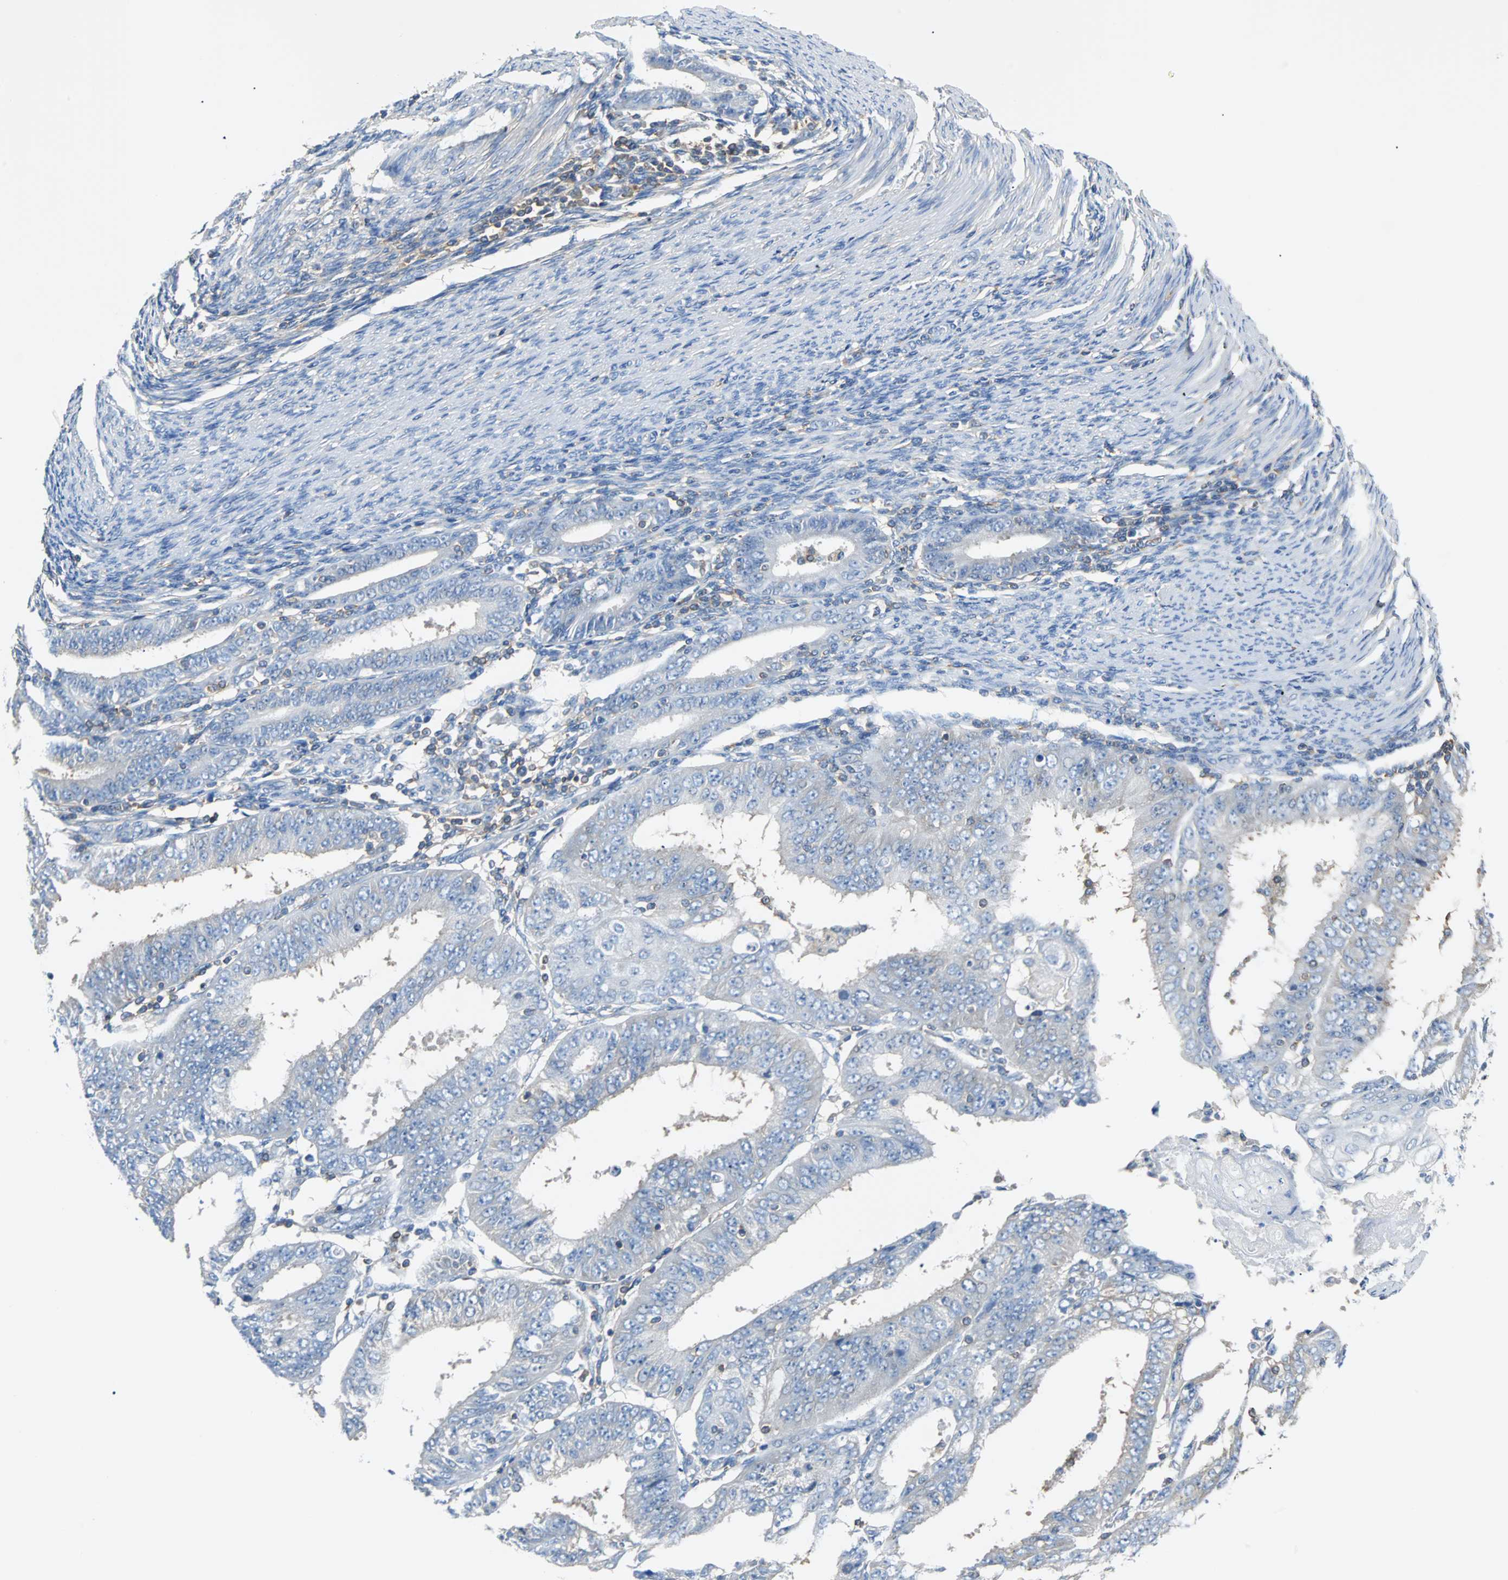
{"staining": {"intensity": "negative", "quantity": "none", "location": "none"}, "tissue": "endometrial cancer", "cell_type": "Tumor cells", "image_type": "cancer", "snomed": [{"axis": "morphology", "description": "Adenocarcinoma, NOS"}, {"axis": "topography", "description": "Endometrium"}], "caption": "IHC of human endometrial adenocarcinoma shows no expression in tumor cells.", "gene": "TSC22D4", "patient": {"sex": "female", "age": 42}}